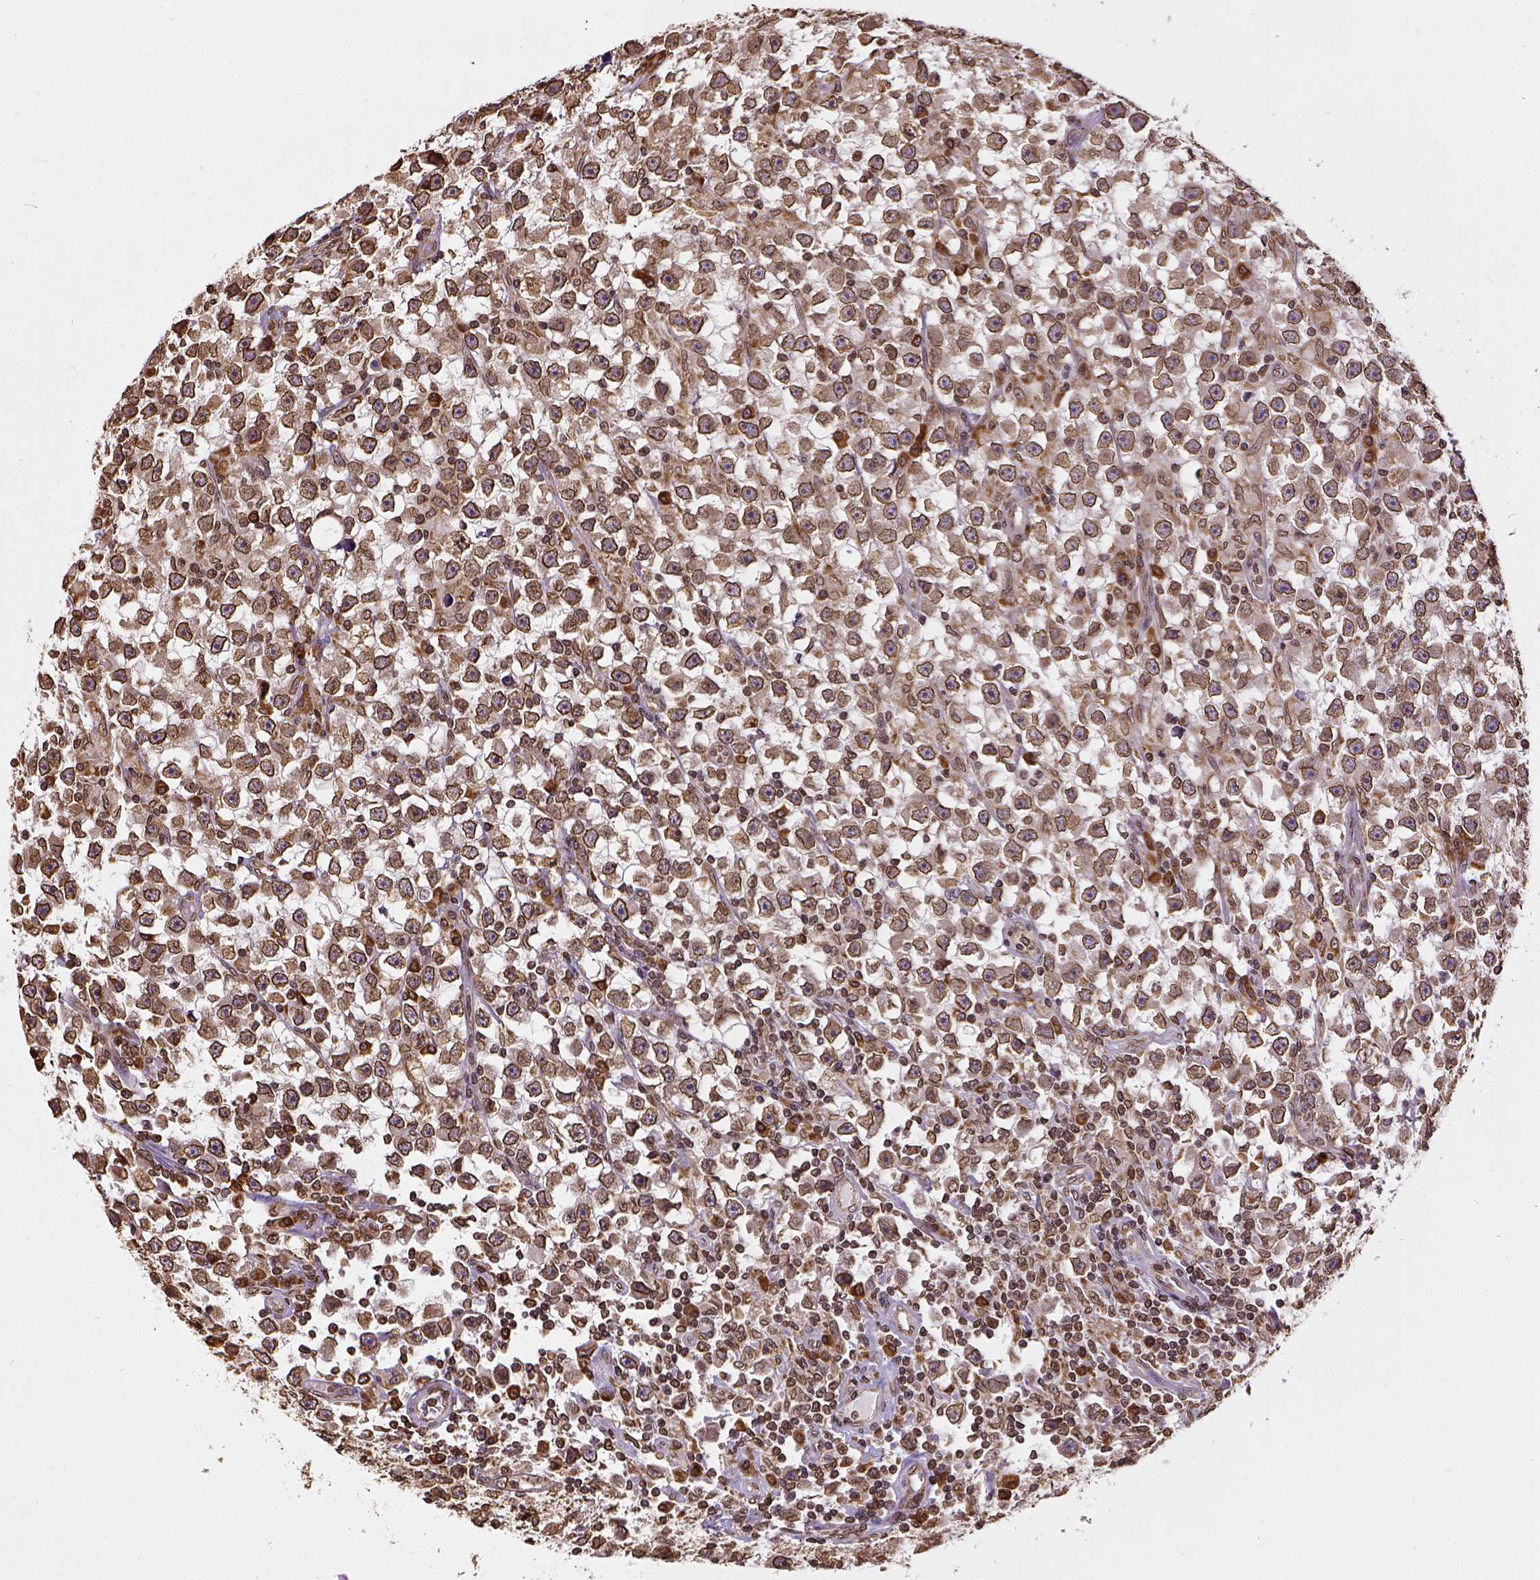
{"staining": {"intensity": "moderate", "quantity": ">75%", "location": "cytoplasmic/membranous,nuclear"}, "tissue": "testis cancer", "cell_type": "Tumor cells", "image_type": "cancer", "snomed": [{"axis": "morphology", "description": "Seminoma, NOS"}, {"axis": "topography", "description": "Testis"}], "caption": "Tumor cells show medium levels of moderate cytoplasmic/membranous and nuclear positivity in approximately >75% of cells in human testis cancer.", "gene": "MTDH", "patient": {"sex": "male", "age": 33}}